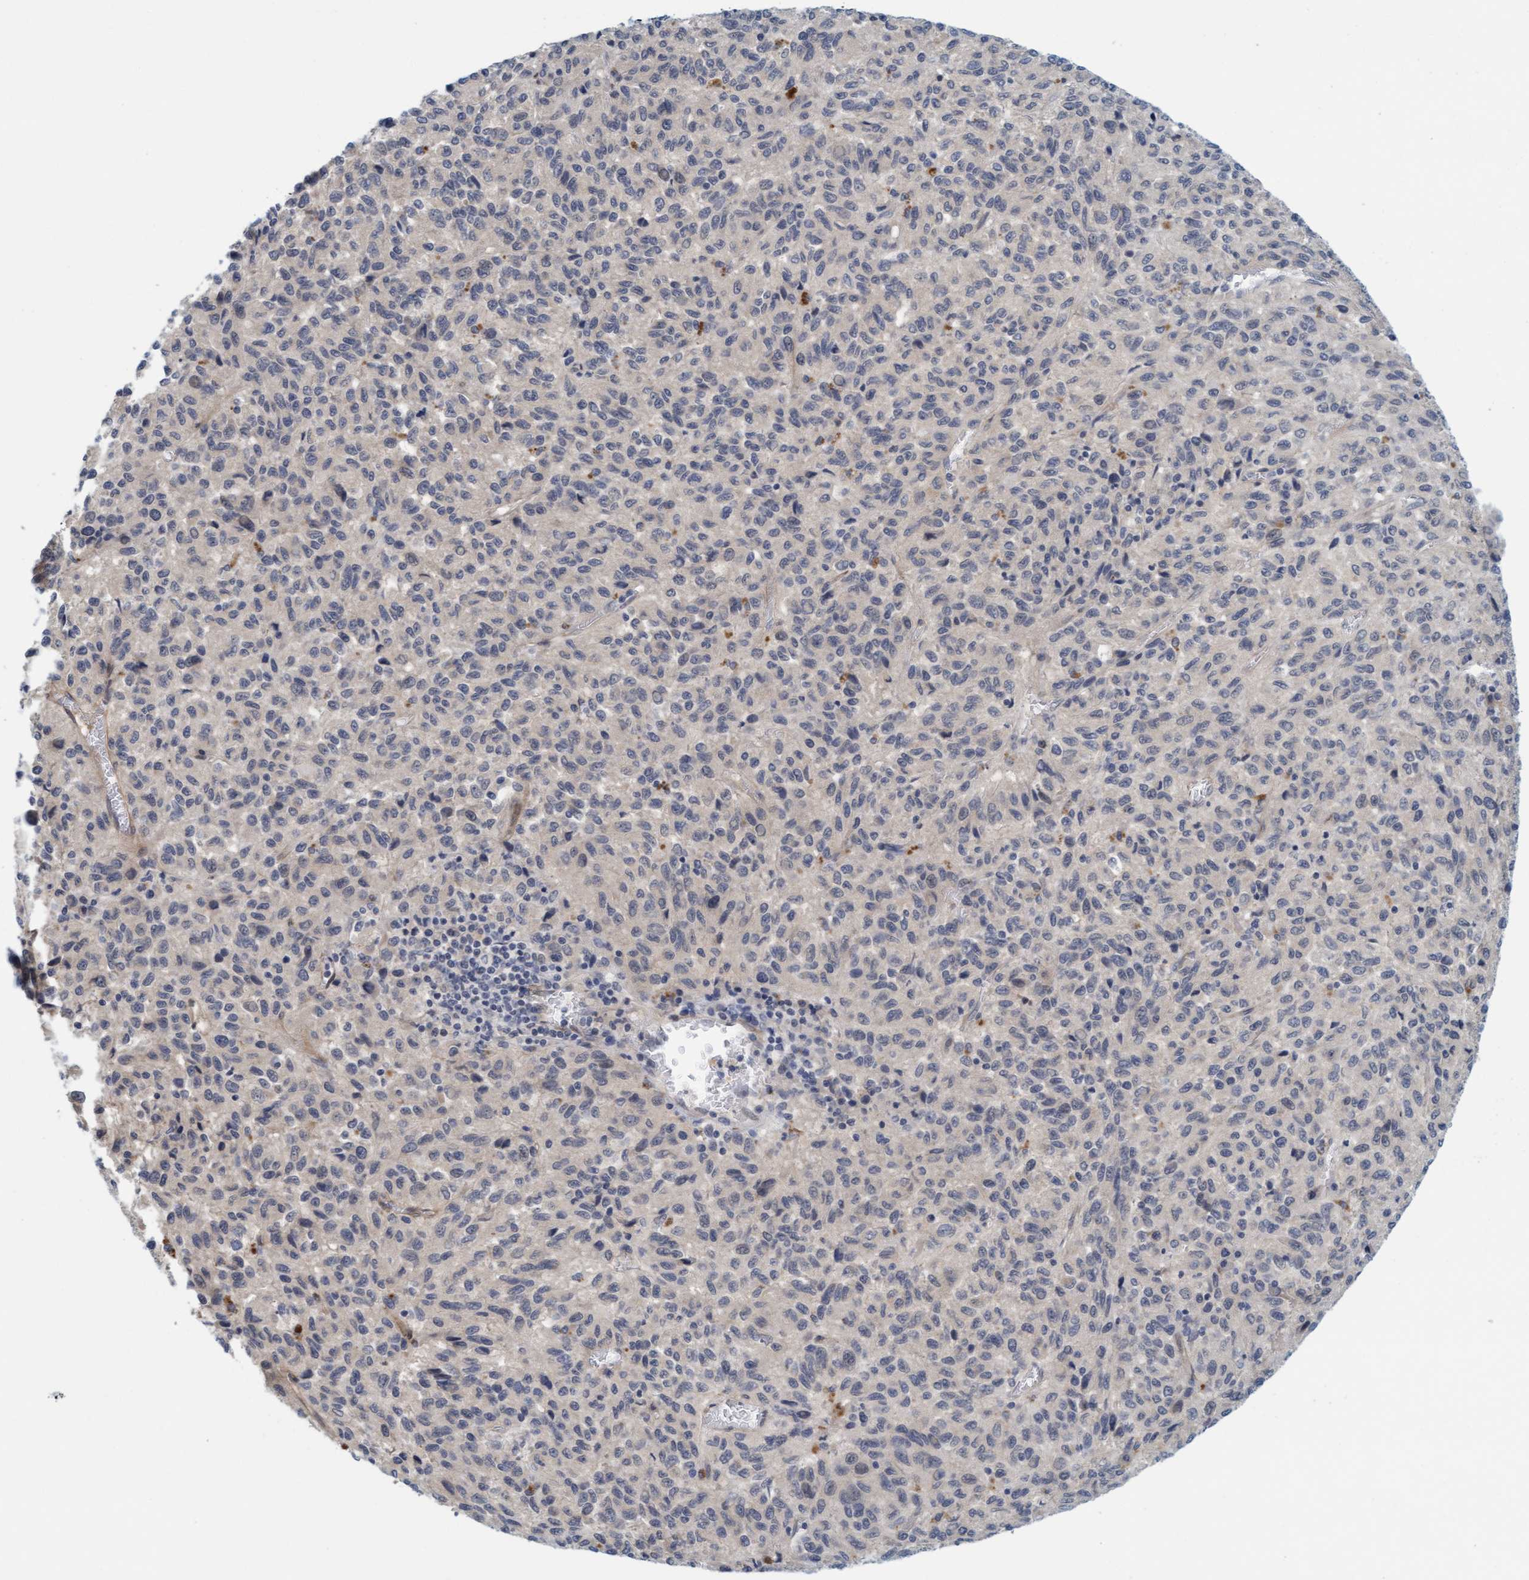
{"staining": {"intensity": "negative", "quantity": "none", "location": "none"}, "tissue": "melanoma", "cell_type": "Tumor cells", "image_type": "cancer", "snomed": [{"axis": "morphology", "description": "Malignant melanoma, Metastatic site"}, {"axis": "topography", "description": "Lung"}], "caption": "High magnification brightfield microscopy of malignant melanoma (metastatic site) stained with DAB (3,3'-diaminobenzidine) (brown) and counterstained with hematoxylin (blue): tumor cells show no significant positivity.", "gene": "TSTD2", "patient": {"sex": "male", "age": 64}}